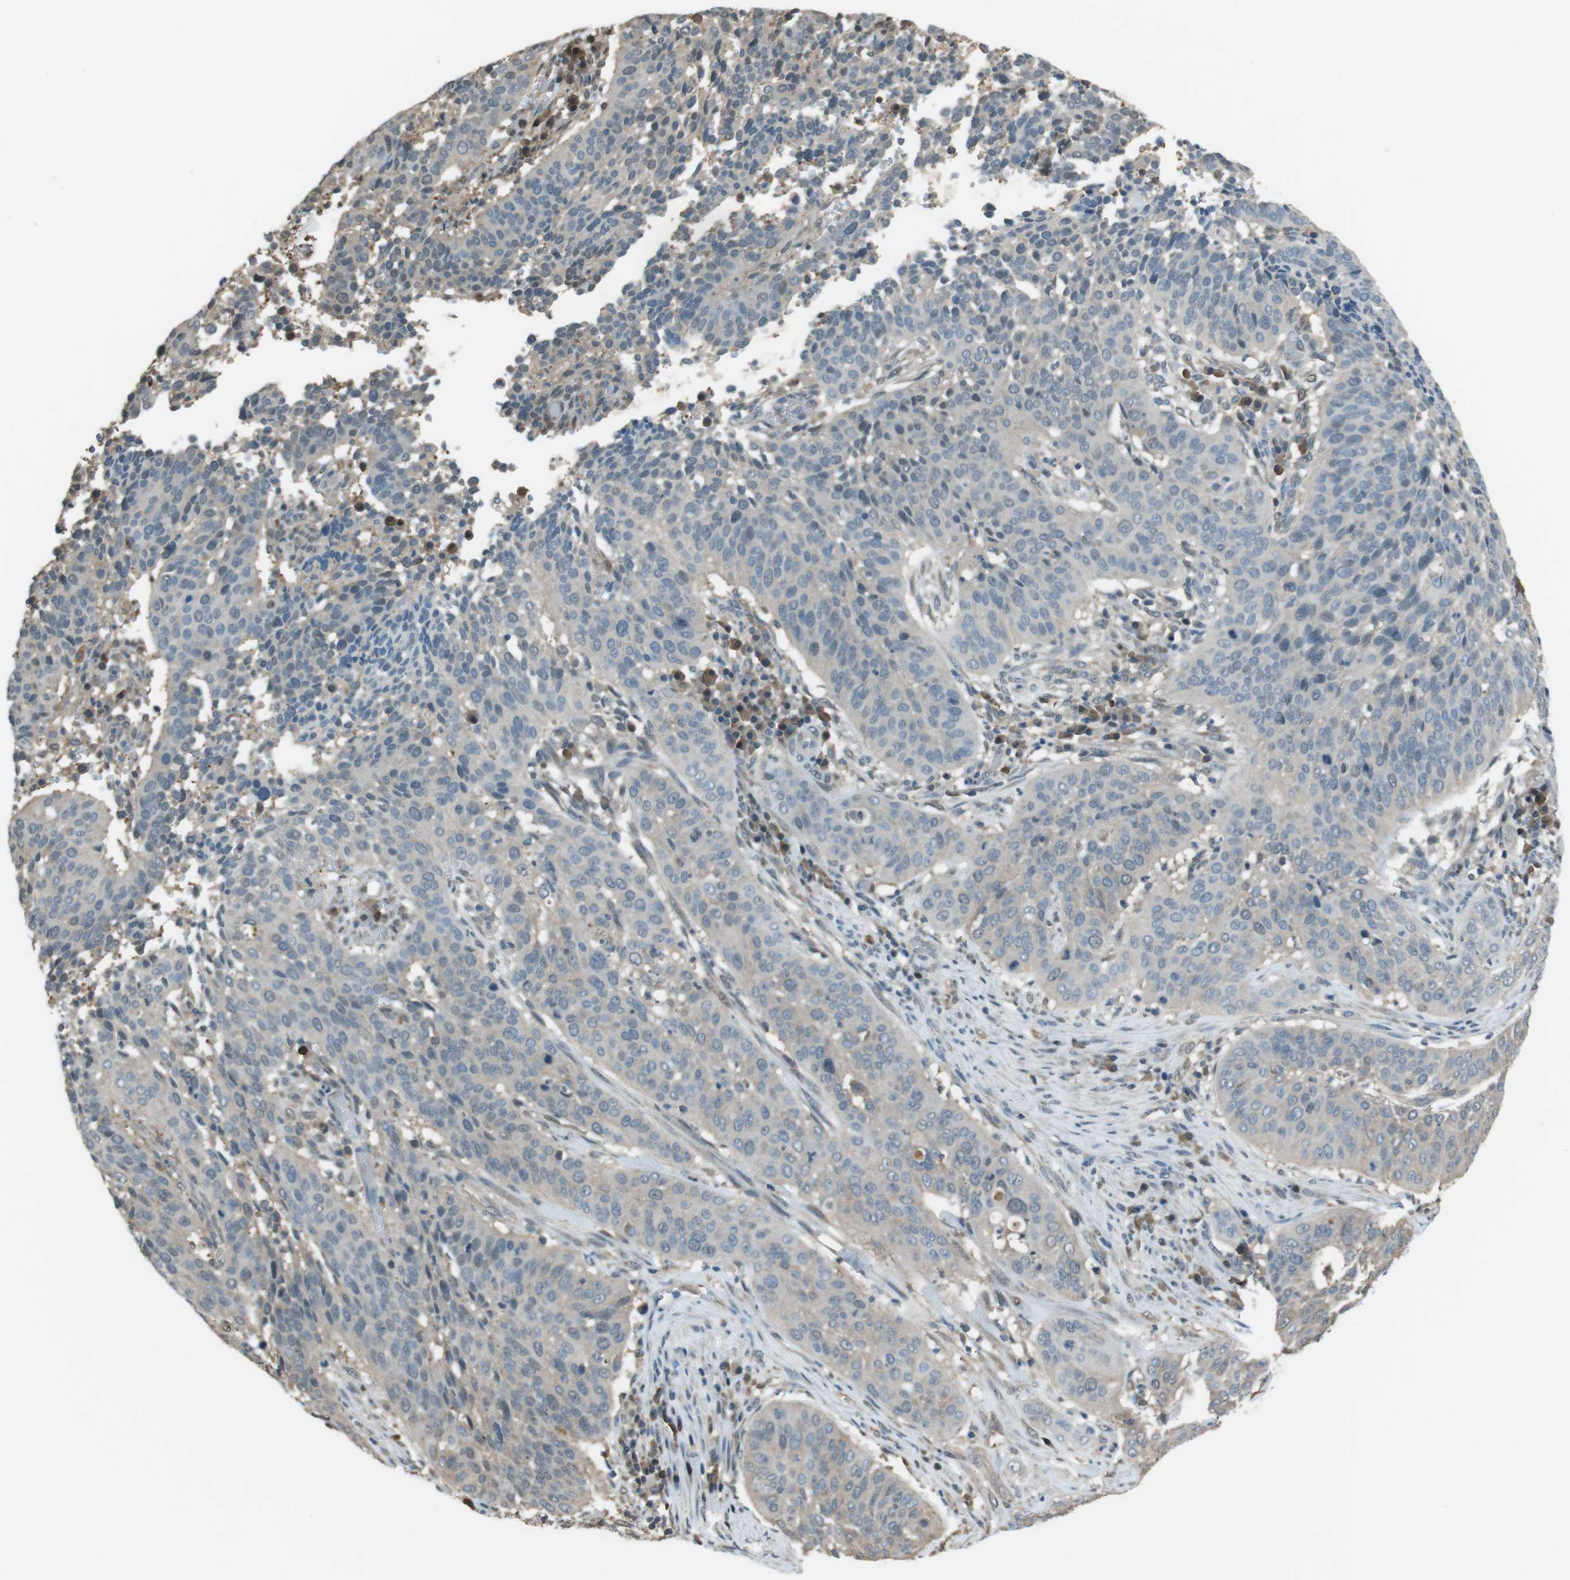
{"staining": {"intensity": "negative", "quantity": "none", "location": "none"}, "tissue": "cervical cancer", "cell_type": "Tumor cells", "image_type": "cancer", "snomed": [{"axis": "morphology", "description": "Normal tissue, NOS"}, {"axis": "morphology", "description": "Squamous cell carcinoma, NOS"}, {"axis": "topography", "description": "Cervix"}], "caption": "Protein analysis of cervical cancer shows no significant positivity in tumor cells.", "gene": "TWSG1", "patient": {"sex": "female", "age": 39}}